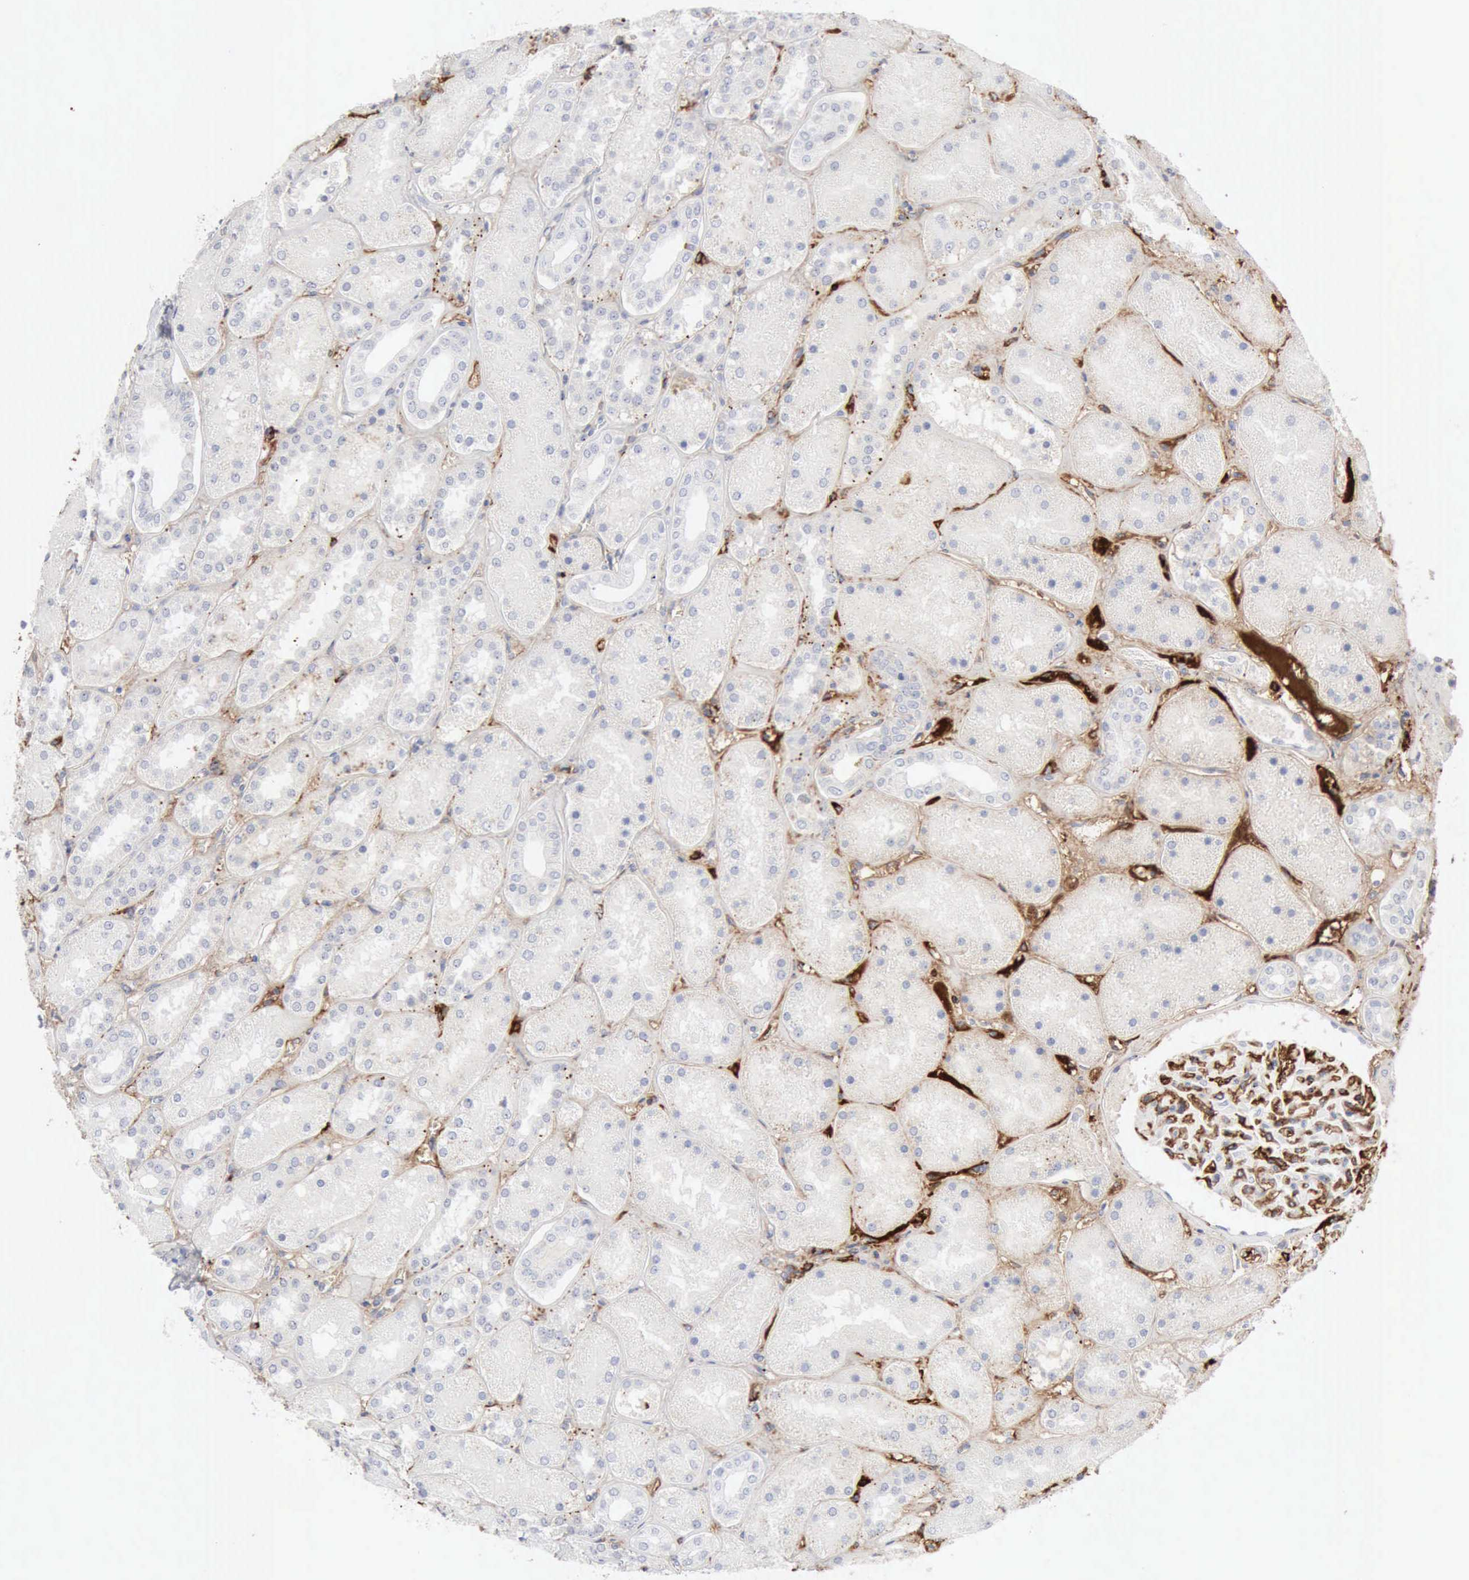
{"staining": {"intensity": "negative", "quantity": "none", "location": "none"}, "tissue": "kidney", "cell_type": "Cells in glomeruli", "image_type": "normal", "snomed": [{"axis": "morphology", "description": "Normal tissue, NOS"}, {"axis": "topography", "description": "Kidney"}], "caption": "High magnification brightfield microscopy of unremarkable kidney stained with DAB (3,3'-diaminobenzidine) (brown) and counterstained with hematoxylin (blue): cells in glomeruli show no significant positivity. (DAB (3,3'-diaminobenzidine) IHC with hematoxylin counter stain).", "gene": "C4BPA", "patient": {"sex": "male", "age": 28}}